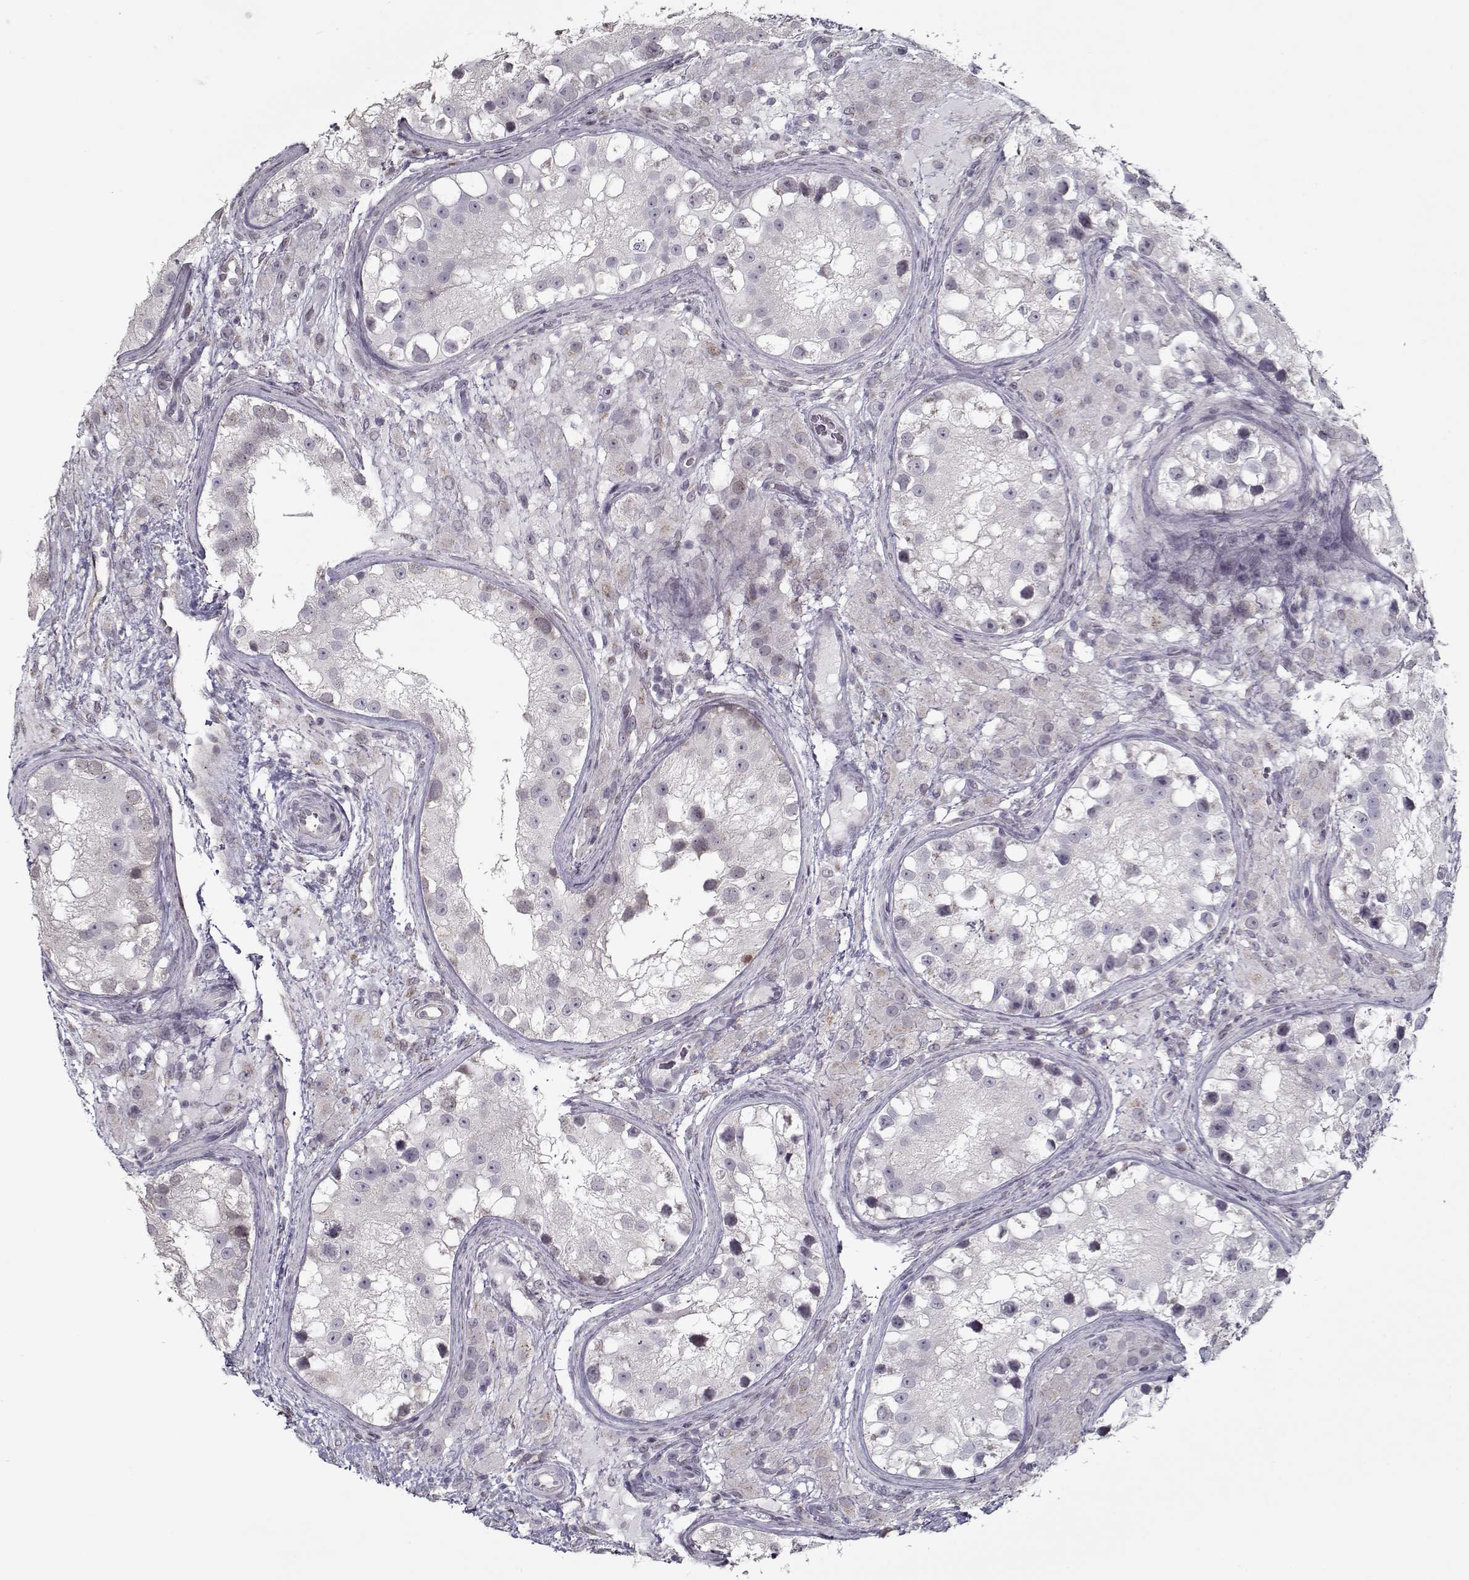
{"staining": {"intensity": "negative", "quantity": "none", "location": "none"}, "tissue": "testis cancer", "cell_type": "Tumor cells", "image_type": "cancer", "snomed": [{"axis": "morphology", "description": "Carcinoma, Embryonal, NOS"}, {"axis": "topography", "description": "Testis"}], "caption": "Immunohistochemical staining of testis cancer demonstrates no significant expression in tumor cells.", "gene": "SEC16B", "patient": {"sex": "male", "age": 24}}